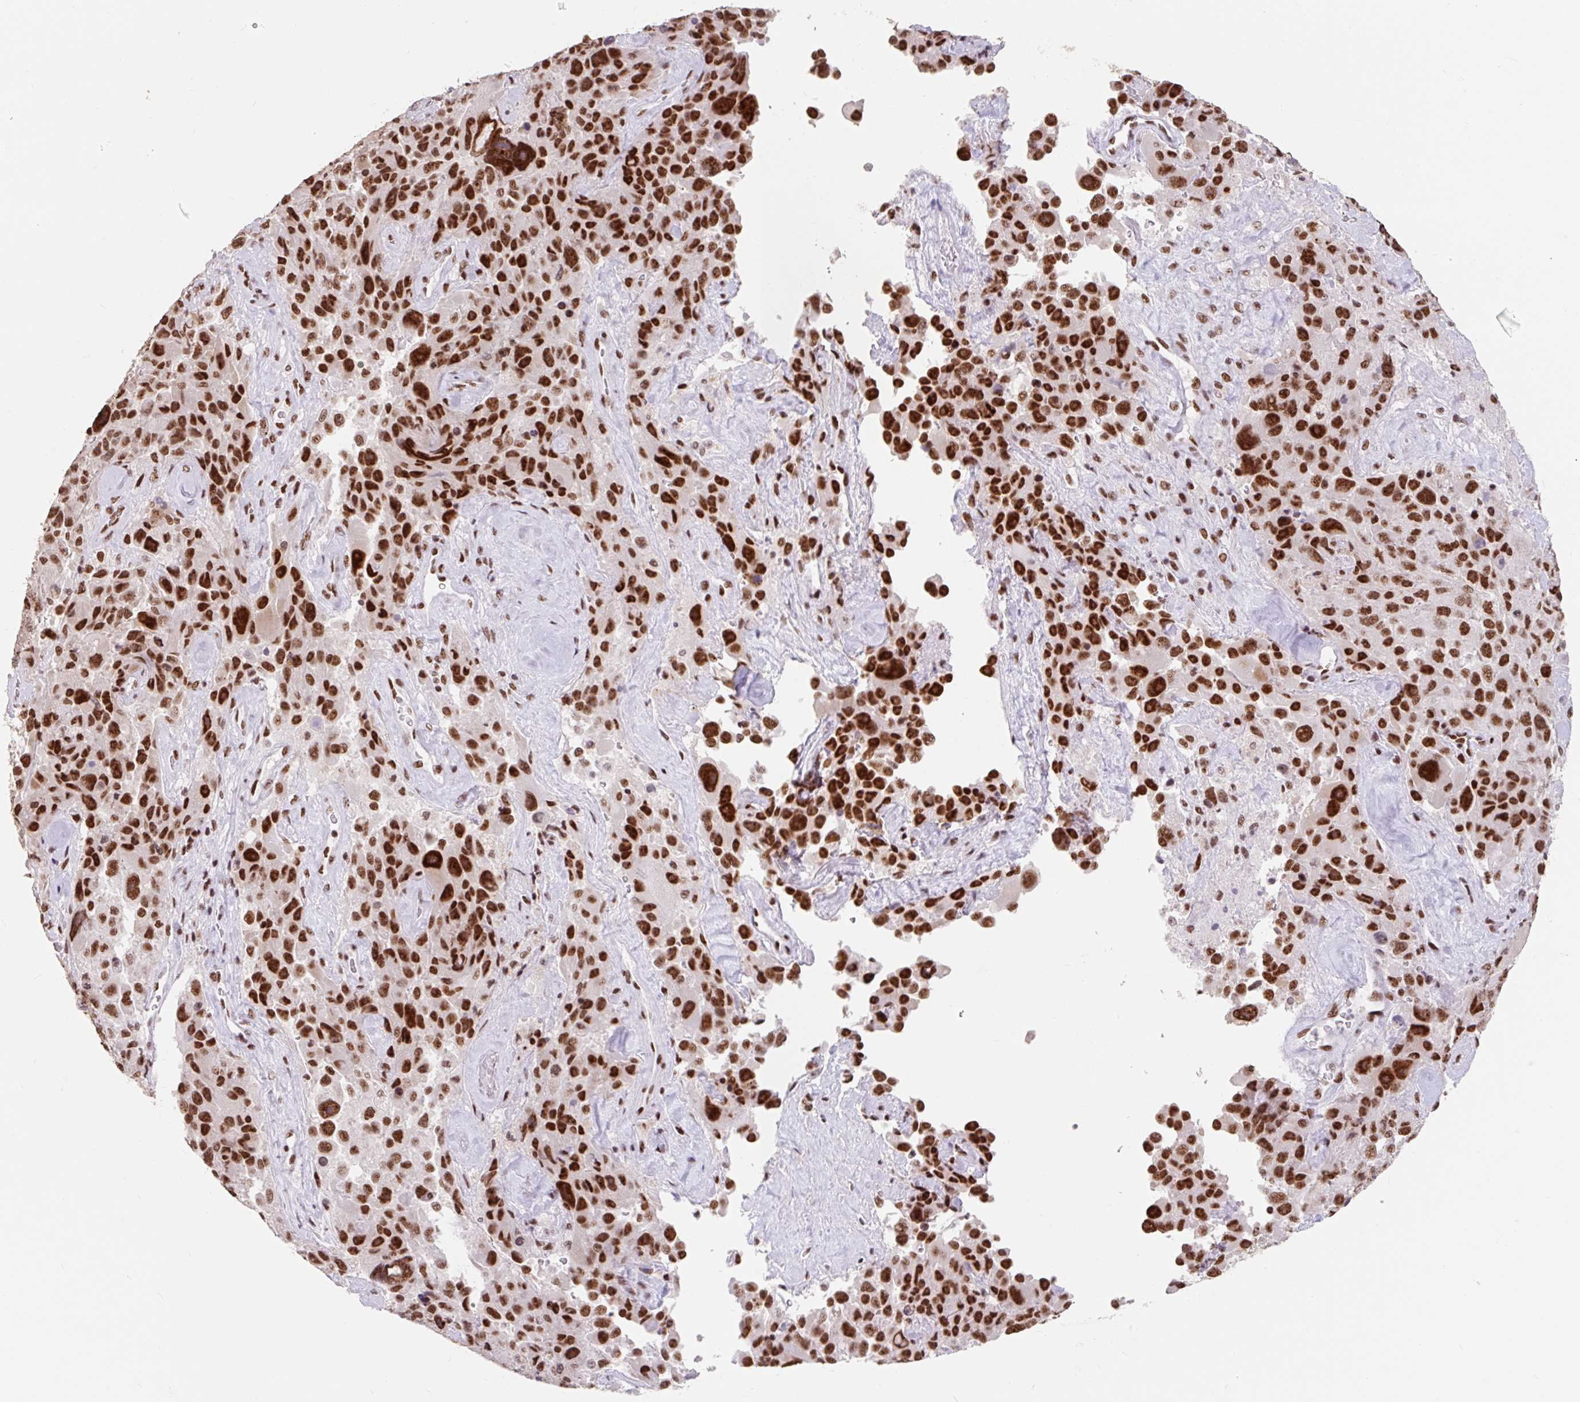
{"staining": {"intensity": "strong", "quantity": ">75%", "location": "nuclear"}, "tissue": "melanoma", "cell_type": "Tumor cells", "image_type": "cancer", "snomed": [{"axis": "morphology", "description": "Malignant melanoma, Metastatic site"}, {"axis": "topography", "description": "Lymph node"}], "caption": "Immunohistochemistry micrograph of neoplastic tissue: melanoma stained using IHC displays high levels of strong protein expression localized specifically in the nuclear of tumor cells, appearing as a nuclear brown color.", "gene": "SRSF10", "patient": {"sex": "male", "age": 62}}